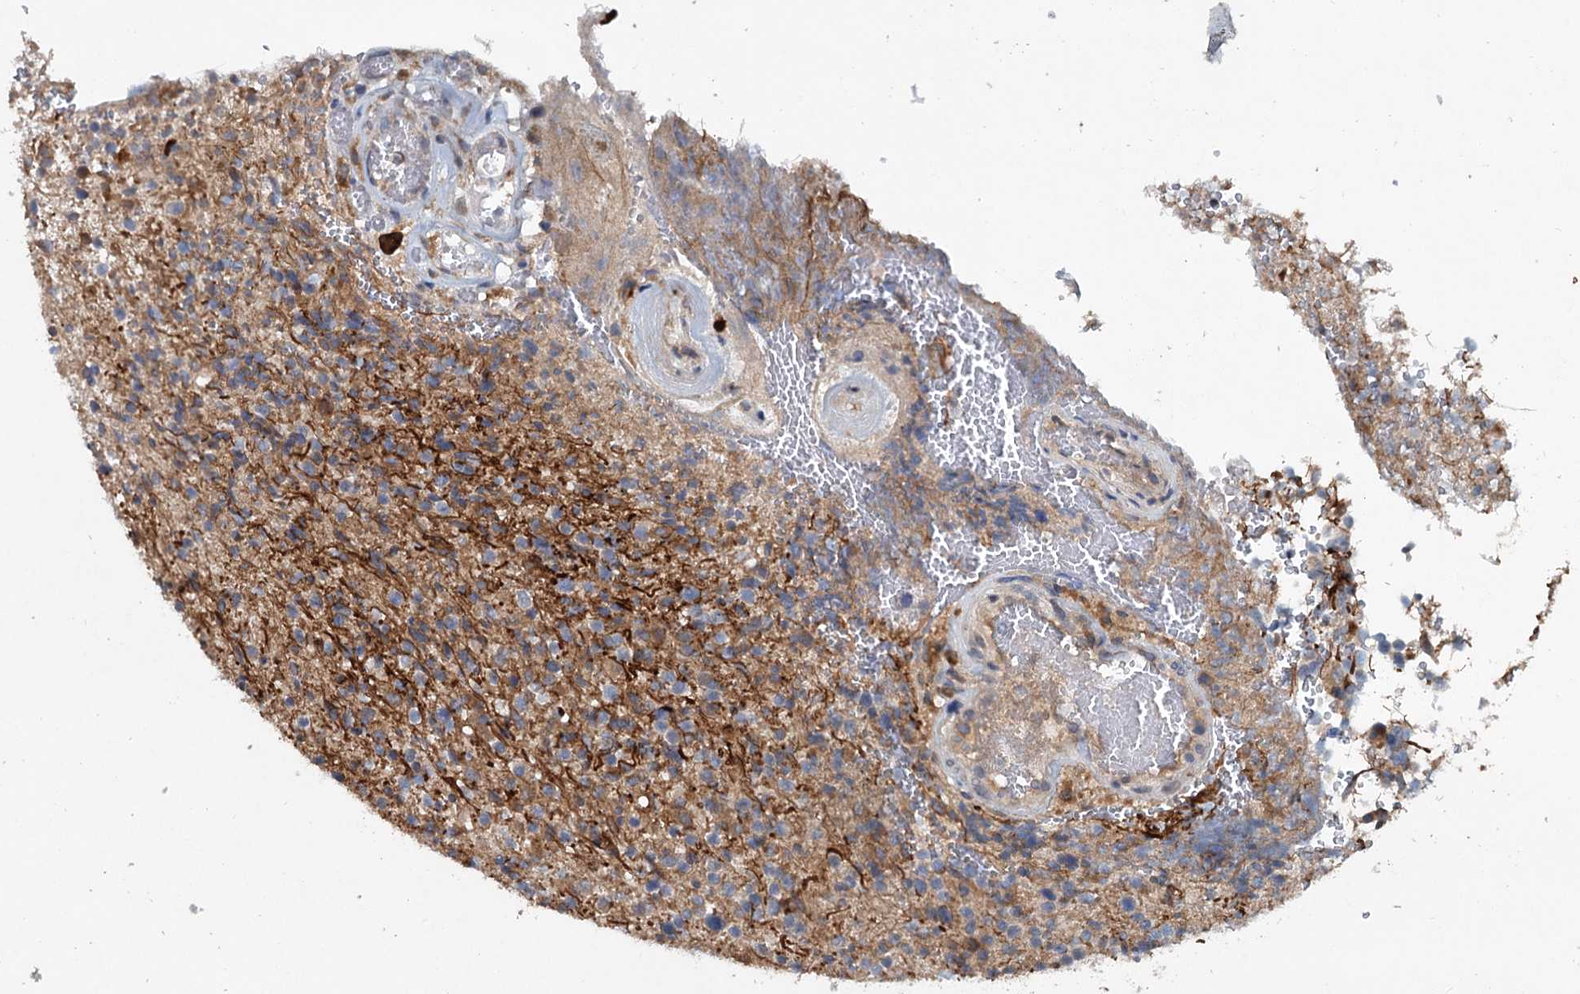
{"staining": {"intensity": "negative", "quantity": "none", "location": "none"}, "tissue": "glioma", "cell_type": "Tumor cells", "image_type": "cancer", "snomed": [{"axis": "morphology", "description": "Glioma, malignant, High grade"}, {"axis": "topography", "description": "Brain"}], "caption": "IHC micrograph of neoplastic tissue: human high-grade glioma (malignant) stained with DAB reveals no significant protein staining in tumor cells.", "gene": "TAPBPL", "patient": {"sex": "male", "age": 56}}